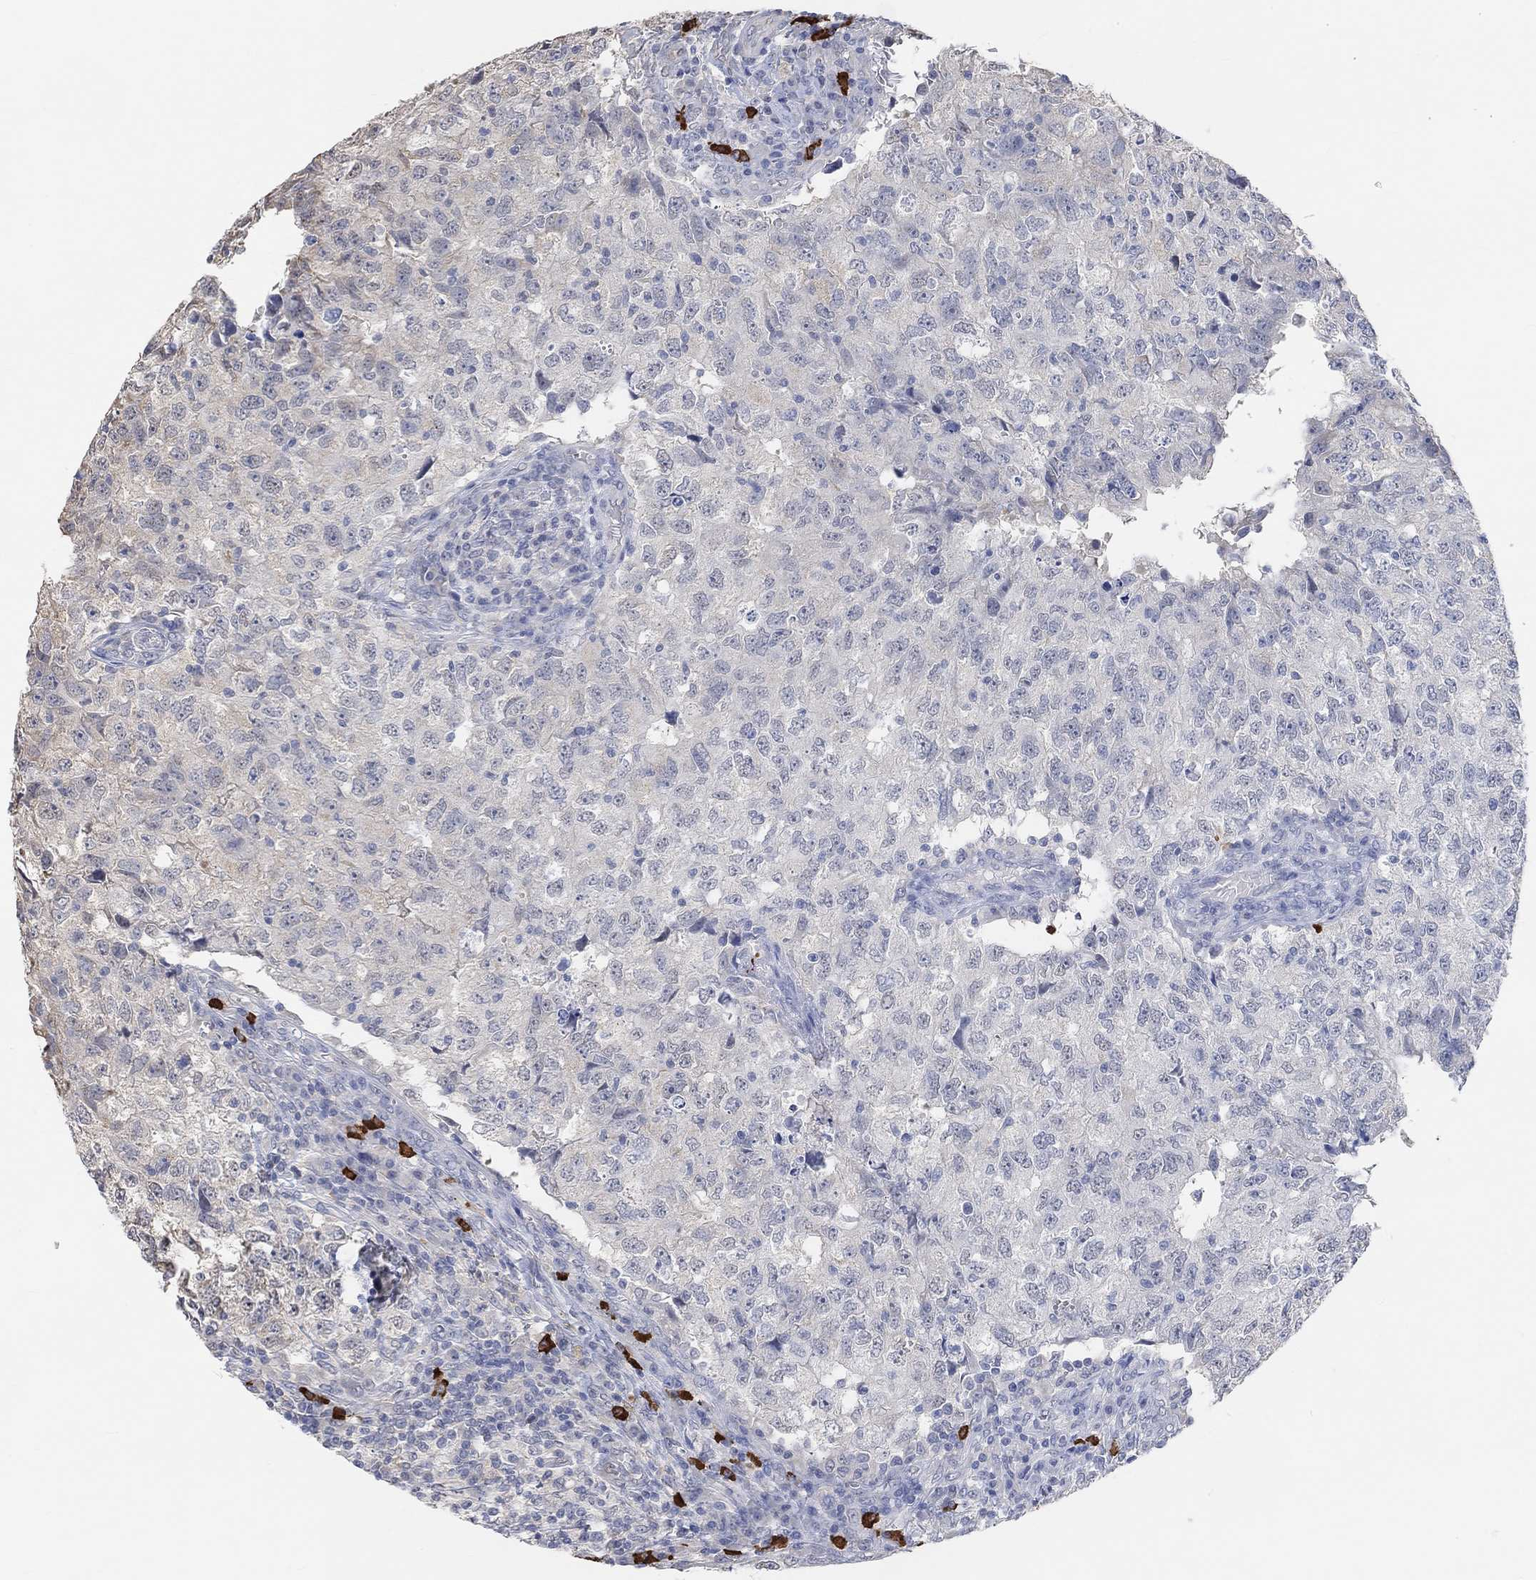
{"staining": {"intensity": "negative", "quantity": "none", "location": "none"}, "tissue": "breast cancer", "cell_type": "Tumor cells", "image_type": "cancer", "snomed": [{"axis": "morphology", "description": "Duct carcinoma"}, {"axis": "topography", "description": "Breast"}], "caption": "A photomicrograph of human breast cancer is negative for staining in tumor cells.", "gene": "MUC1", "patient": {"sex": "female", "age": 30}}